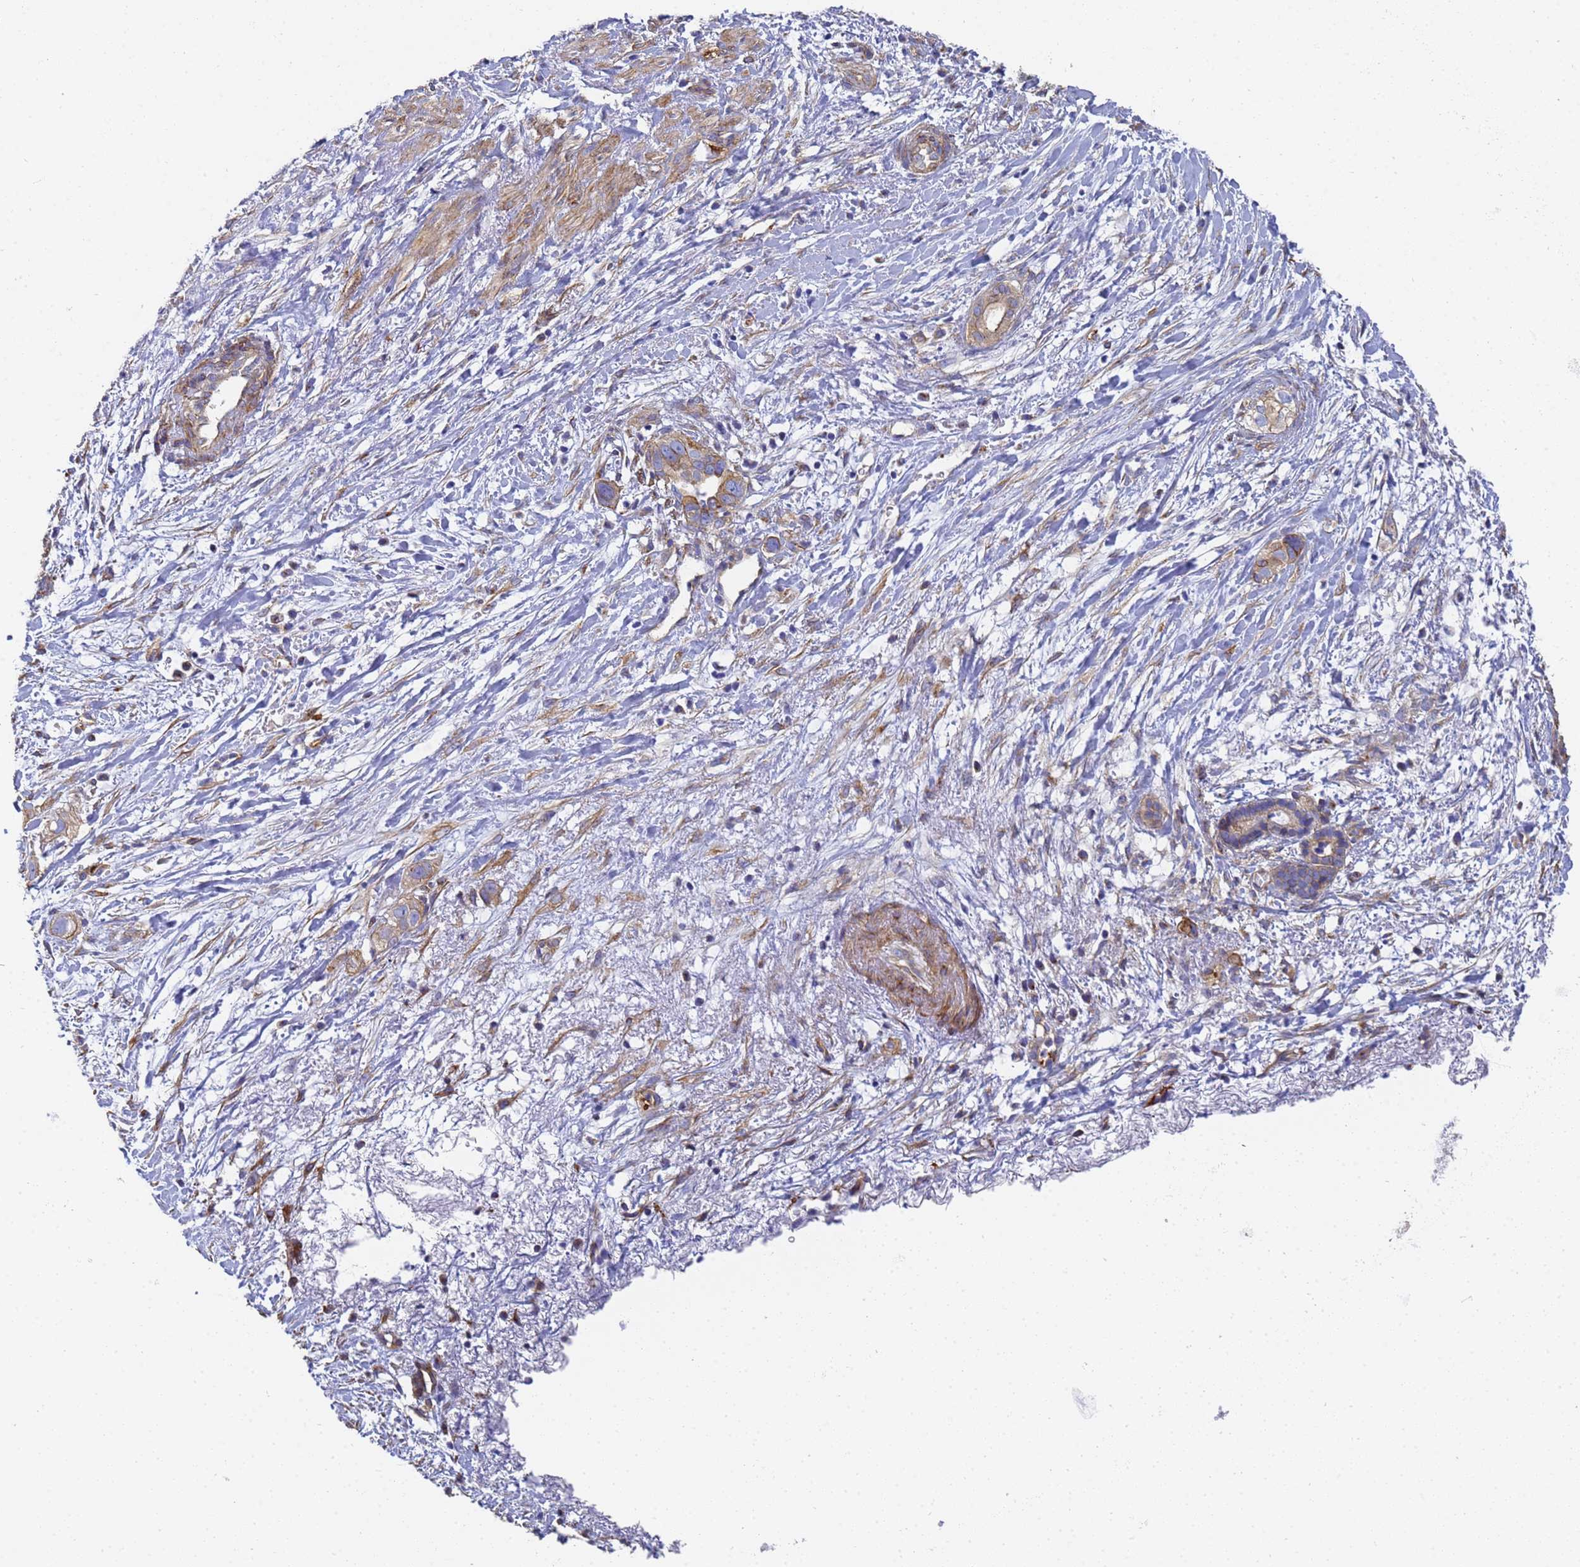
{"staining": {"intensity": "weak", "quantity": "25%-75%", "location": "cytoplasmic/membranous"}, "tissue": "liver cancer", "cell_type": "Tumor cells", "image_type": "cancer", "snomed": [{"axis": "morphology", "description": "Cholangiocarcinoma"}, {"axis": "topography", "description": "Liver"}], "caption": "A high-resolution histopathology image shows IHC staining of liver cancer (cholangiocarcinoma), which demonstrates weak cytoplasmic/membranous positivity in approximately 25%-75% of tumor cells. The protein of interest is stained brown, and the nuclei are stained in blue (DAB (3,3'-diaminobenzidine) IHC with brightfield microscopy, high magnification).", "gene": "TUBB1", "patient": {"sex": "female", "age": 79}}